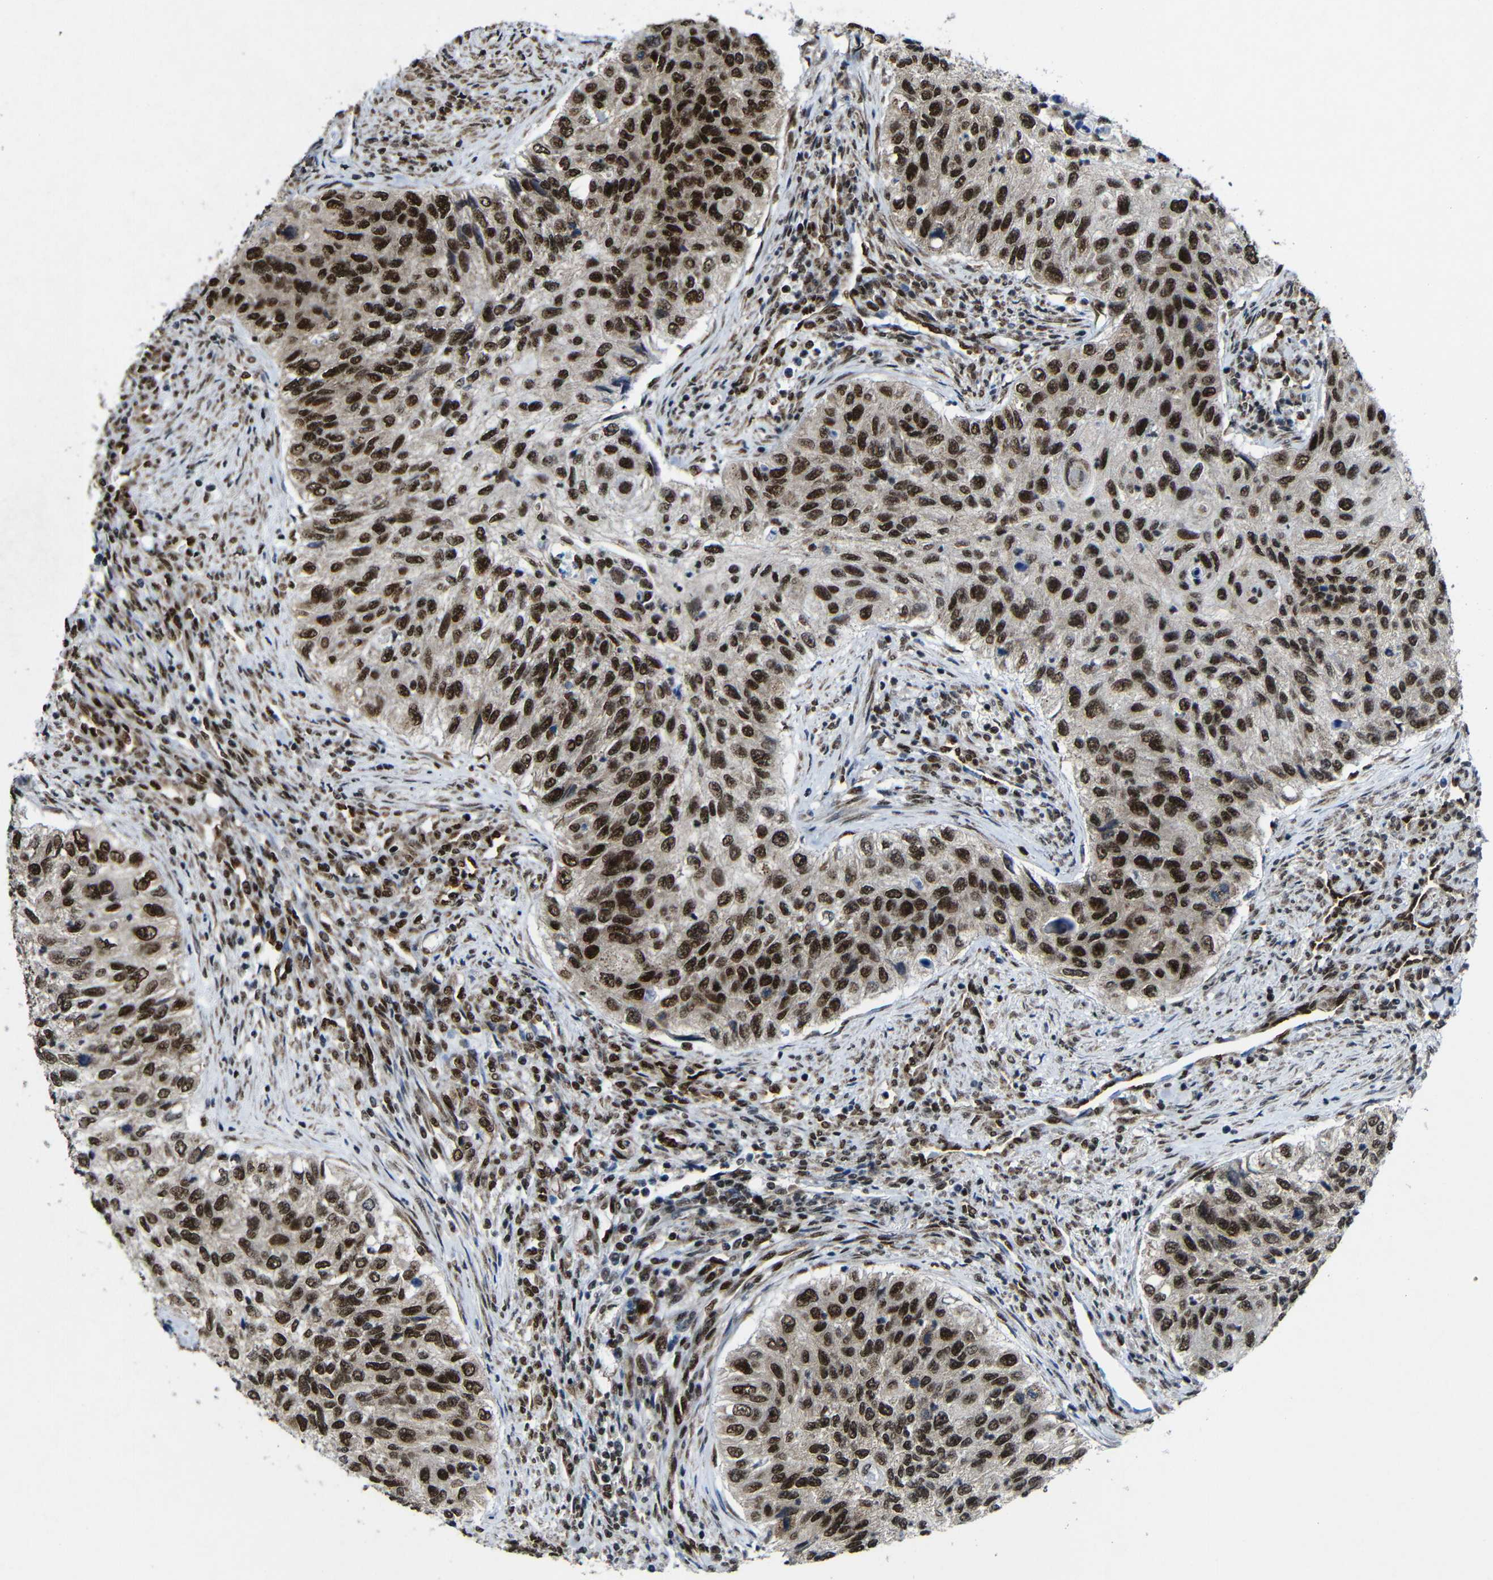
{"staining": {"intensity": "strong", "quantity": ">75%", "location": "nuclear"}, "tissue": "urothelial cancer", "cell_type": "Tumor cells", "image_type": "cancer", "snomed": [{"axis": "morphology", "description": "Urothelial carcinoma, High grade"}, {"axis": "topography", "description": "Urinary bladder"}], "caption": "The immunohistochemical stain labels strong nuclear staining in tumor cells of urothelial carcinoma (high-grade) tissue.", "gene": "PTBP1", "patient": {"sex": "female", "age": 60}}